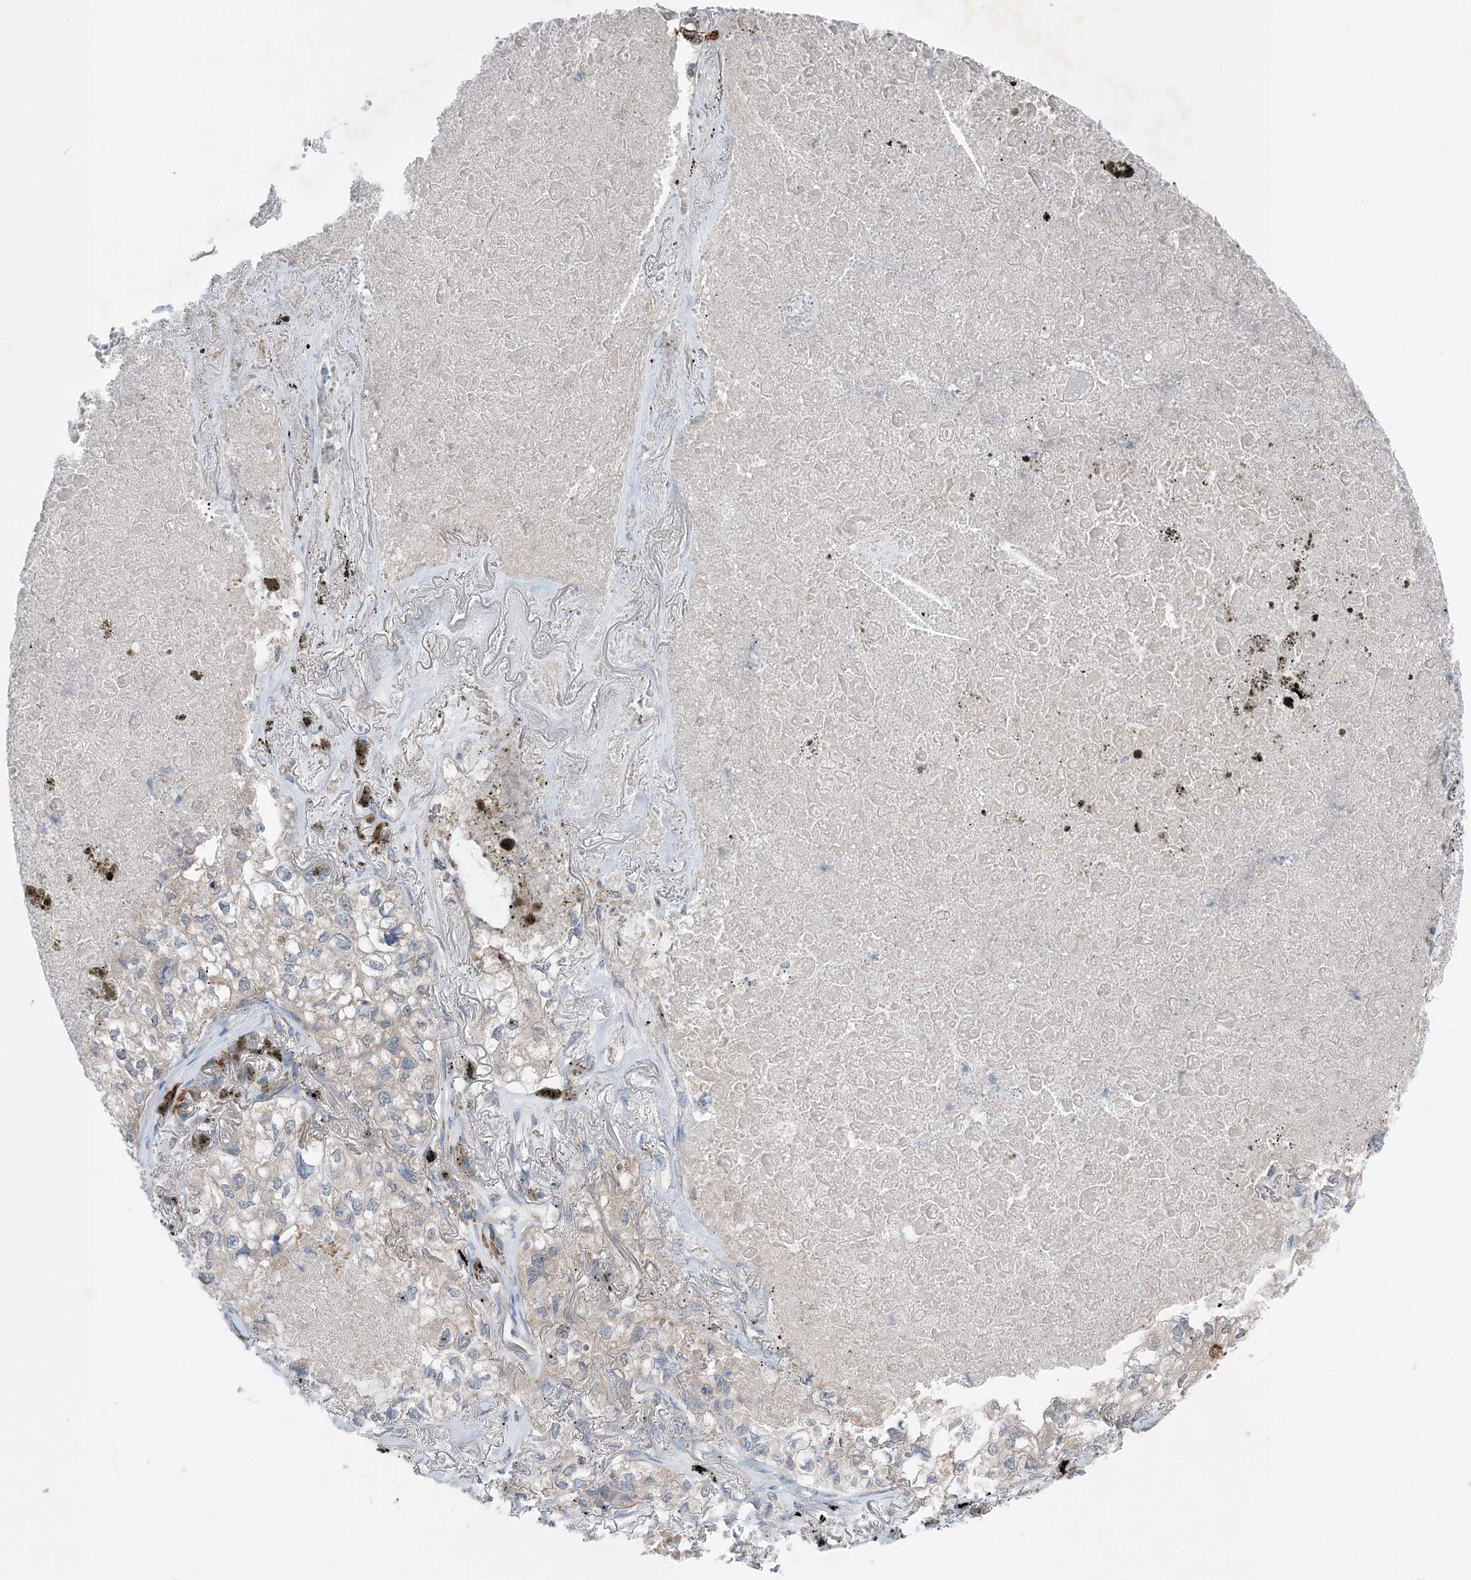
{"staining": {"intensity": "negative", "quantity": "none", "location": "none"}, "tissue": "lung cancer", "cell_type": "Tumor cells", "image_type": "cancer", "snomed": [{"axis": "morphology", "description": "Adenocarcinoma, NOS"}, {"axis": "topography", "description": "Lung"}], "caption": "This histopathology image is of adenocarcinoma (lung) stained with immunohistochemistry to label a protein in brown with the nuclei are counter-stained blue. There is no positivity in tumor cells.", "gene": "DHX30", "patient": {"sex": "male", "age": 65}}